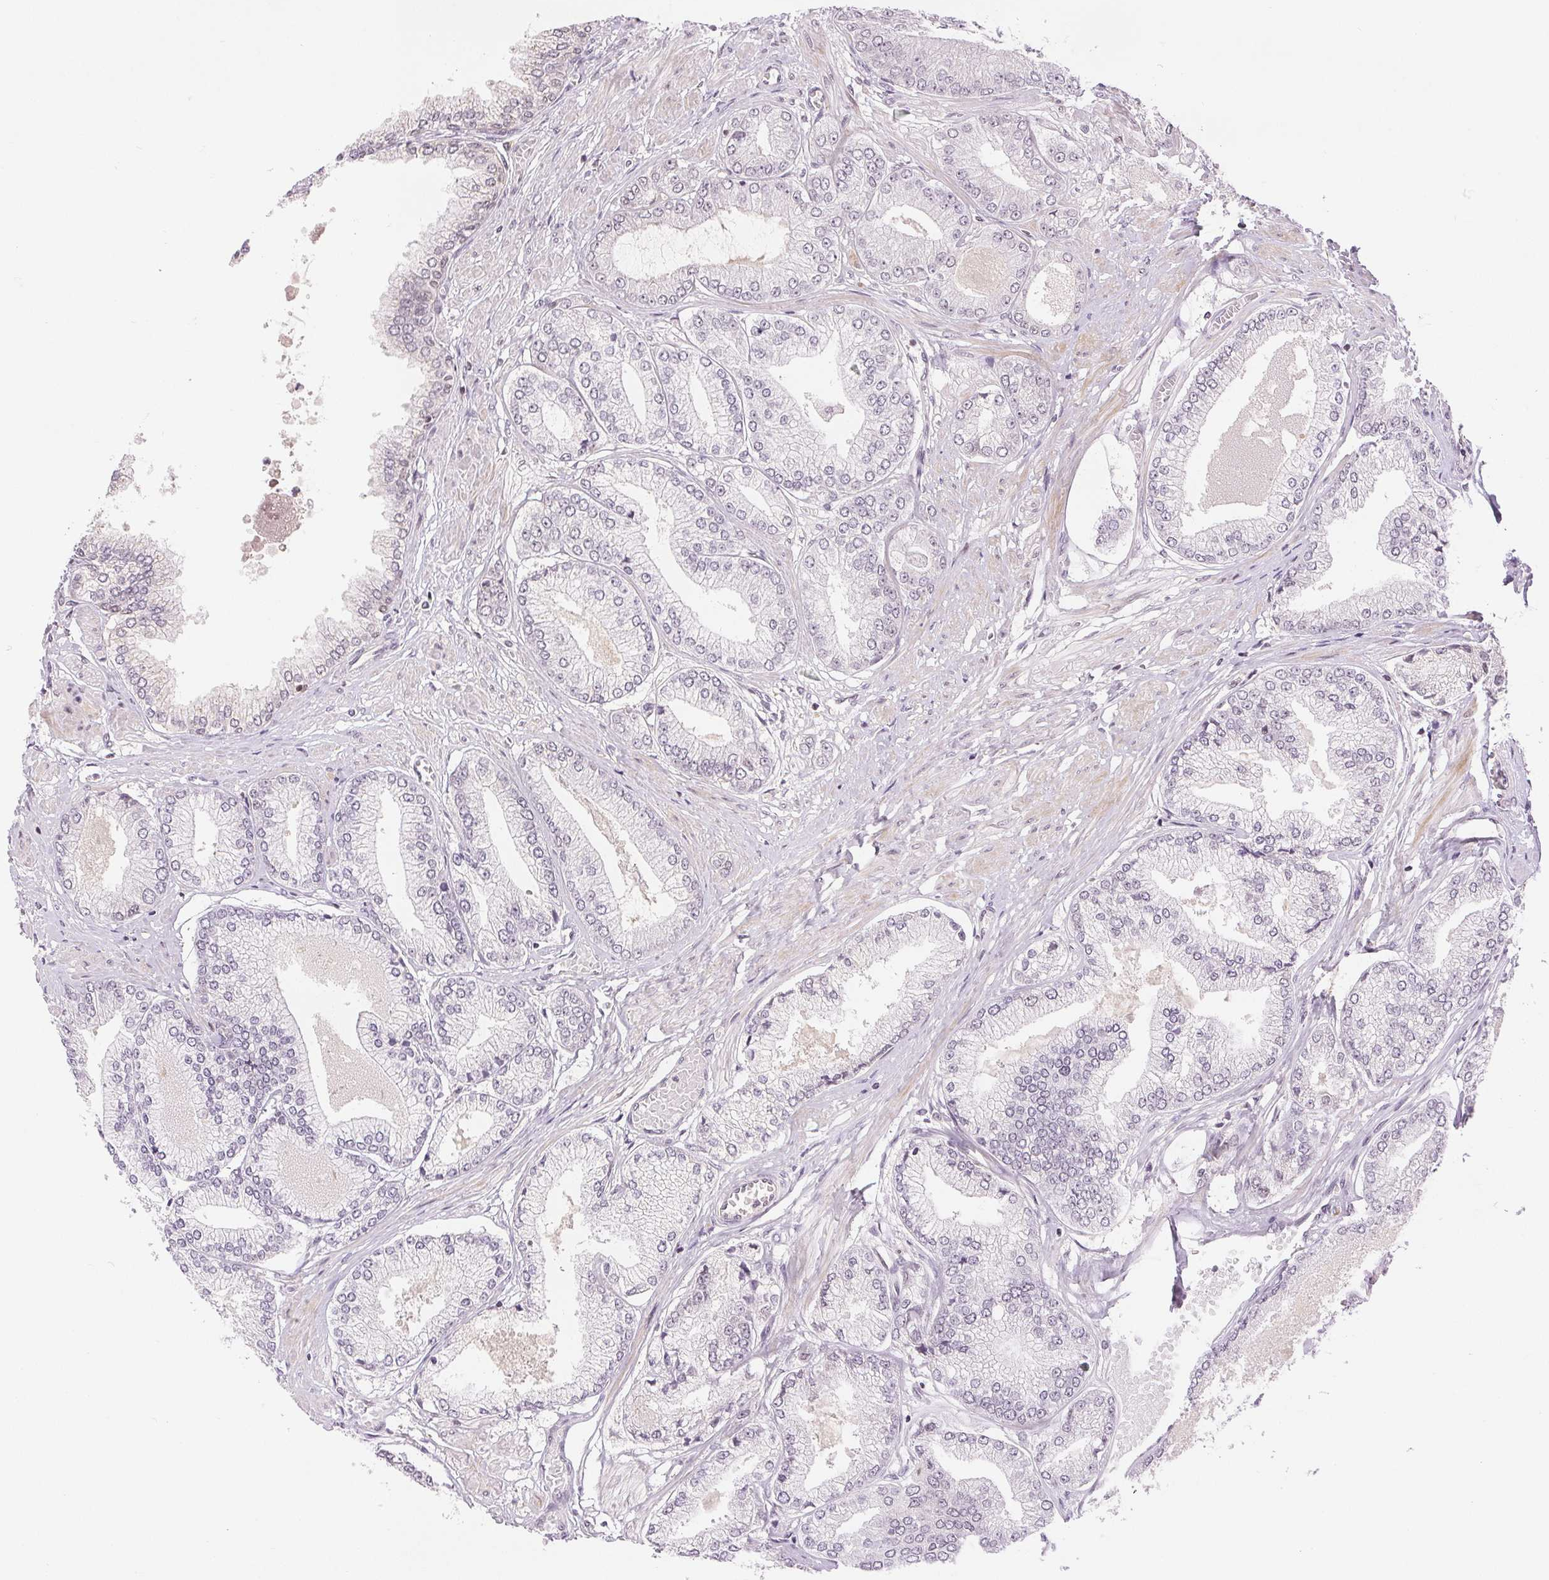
{"staining": {"intensity": "negative", "quantity": "none", "location": "none"}, "tissue": "prostate cancer", "cell_type": "Tumor cells", "image_type": "cancer", "snomed": [{"axis": "morphology", "description": "Adenocarcinoma, Low grade"}, {"axis": "topography", "description": "Prostate"}], "caption": "Immunohistochemical staining of low-grade adenocarcinoma (prostate) displays no significant staining in tumor cells. (DAB immunohistochemistry (IHC) with hematoxylin counter stain).", "gene": "DEK", "patient": {"sex": "male", "age": 55}}